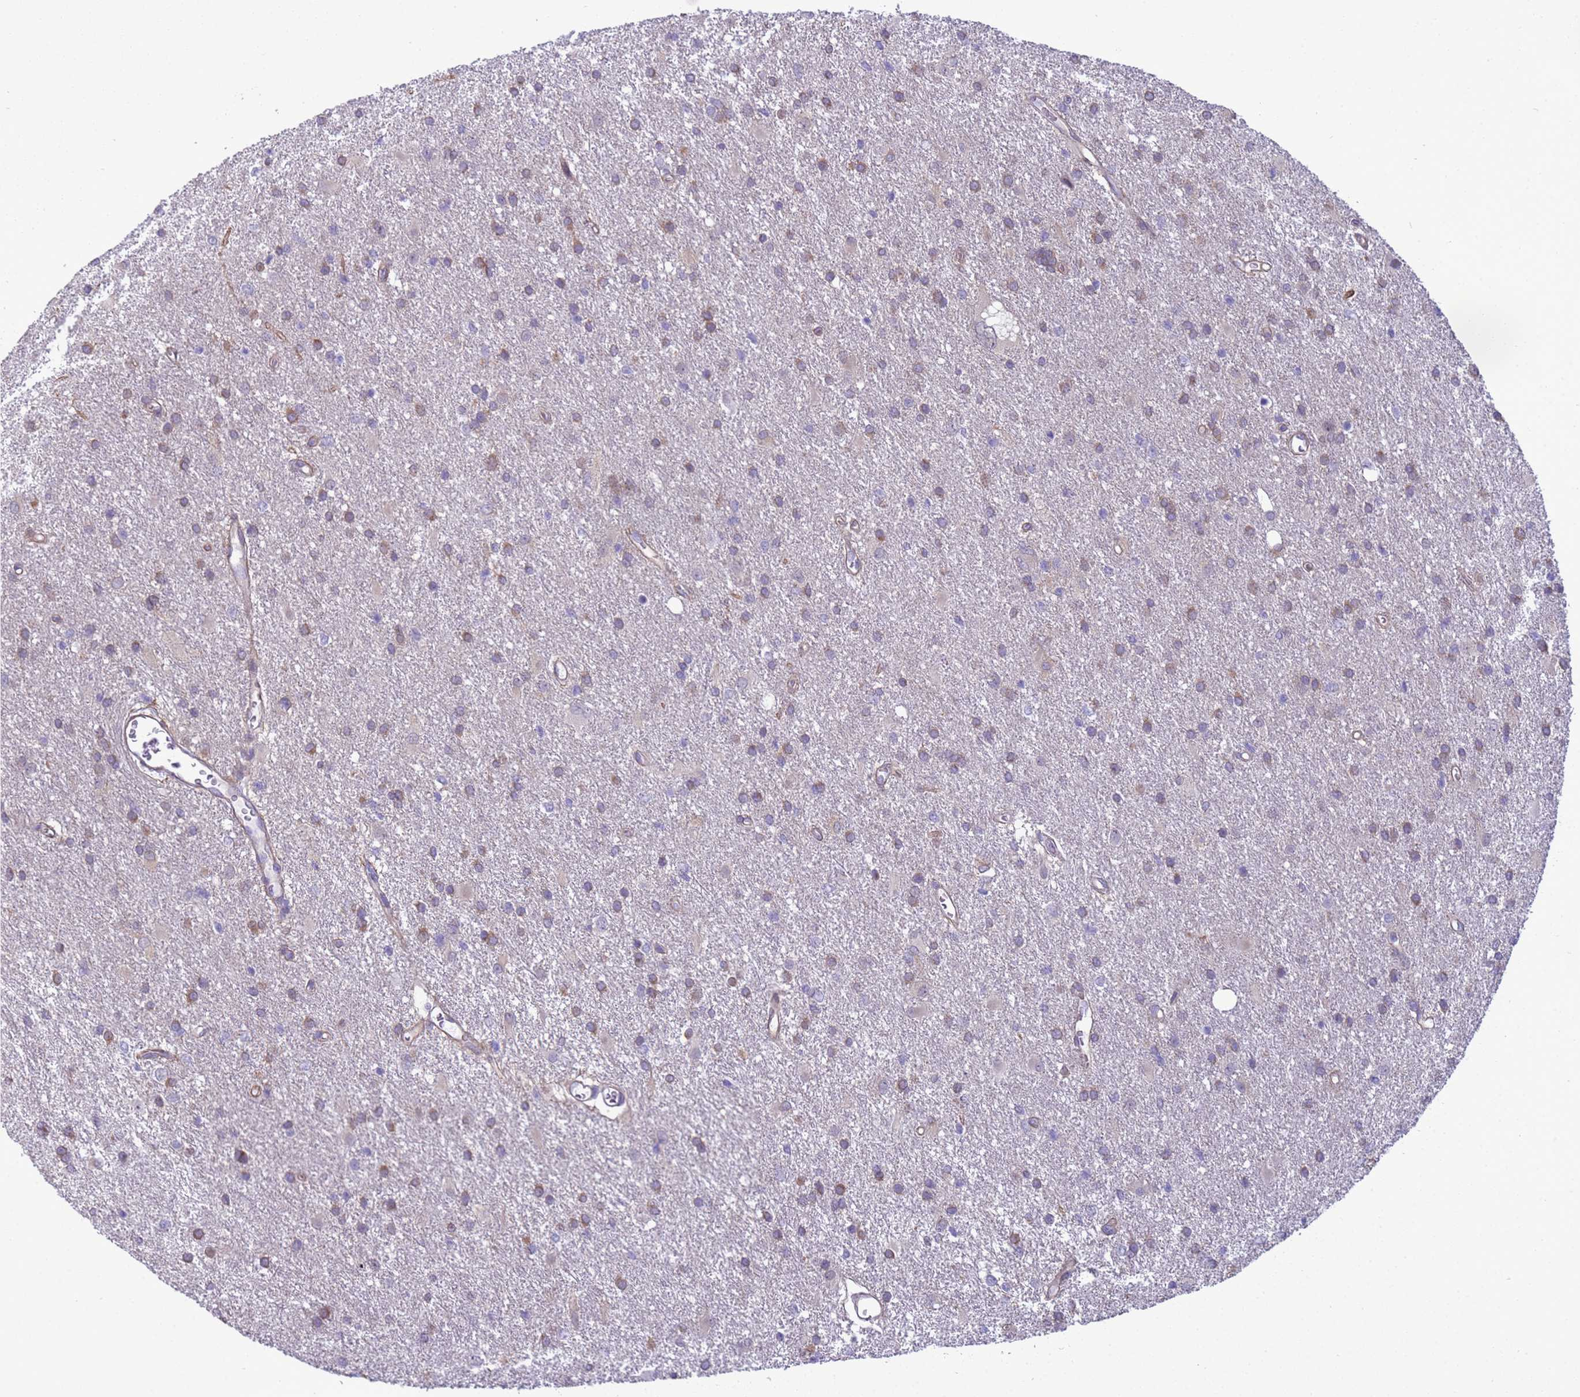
{"staining": {"intensity": "weak", "quantity": "25%-75%", "location": "cytoplasmic/membranous"}, "tissue": "glioma", "cell_type": "Tumor cells", "image_type": "cancer", "snomed": [{"axis": "morphology", "description": "Glioma, malignant, High grade"}, {"axis": "topography", "description": "Brain"}], "caption": "Tumor cells display weak cytoplasmic/membranous positivity in about 25%-75% of cells in malignant glioma (high-grade). The protein of interest is stained brown, and the nuclei are stained in blue (DAB (3,3'-diaminobenzidine) IHC with brightfield microscopy, high magnification).", "gene": "ITGB4", "patient": {"sex": "female", "age": 50}}